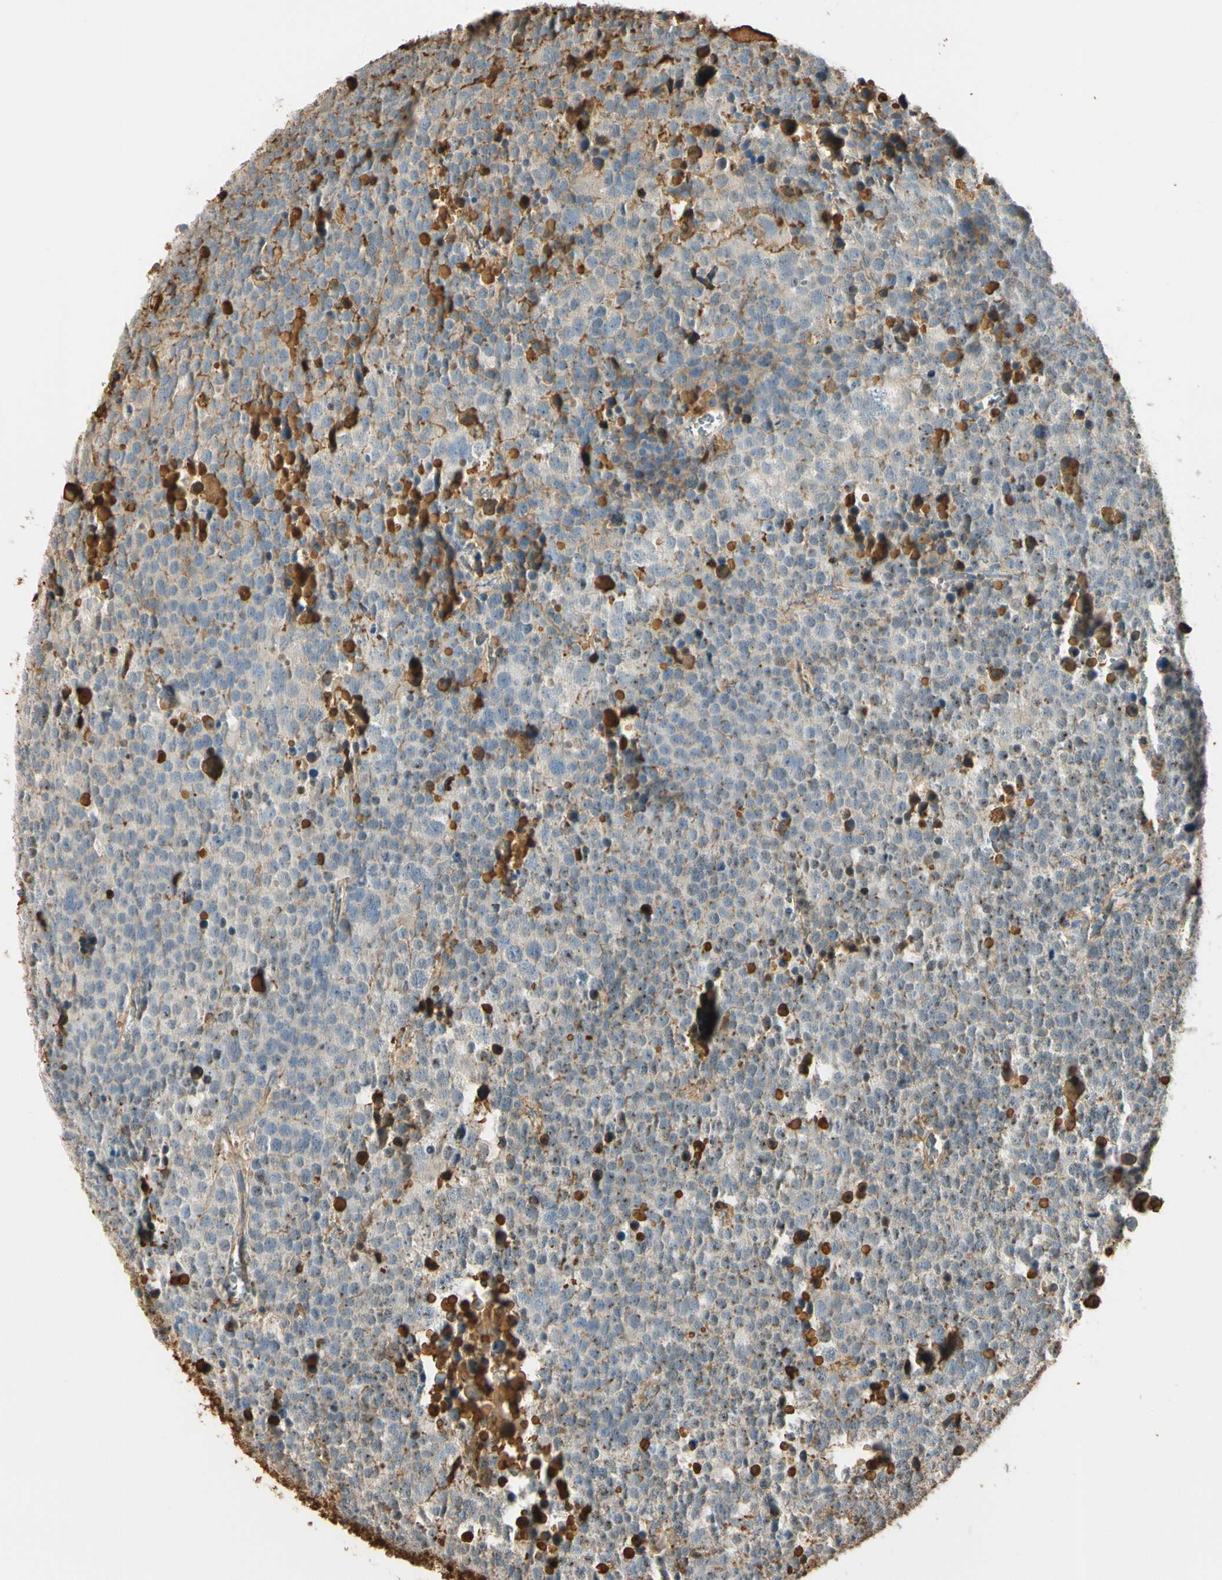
{"staining": {"intensity": "moderate", "quantity": "25%-75%", "location": "cytoplasmic/membranous,nuclear"}, "tissue": "testis cancer", "cell_type": "Tumor cells", "image_type": "cancer", "snomed": [{"axis": "morphology", "description": "Seminoma, NOS"}, {"axis": "topography", "description": "Testis"}], "caption": "Testis cancer (seminoma) stained for a protein (brown) displays moderate cytoplasmic/membranous and nuclear positive positivity in approximately 25%-75% of tumor cells.", "gene": "LAMB3", "patient": {"sex": "male", "age": 71}}